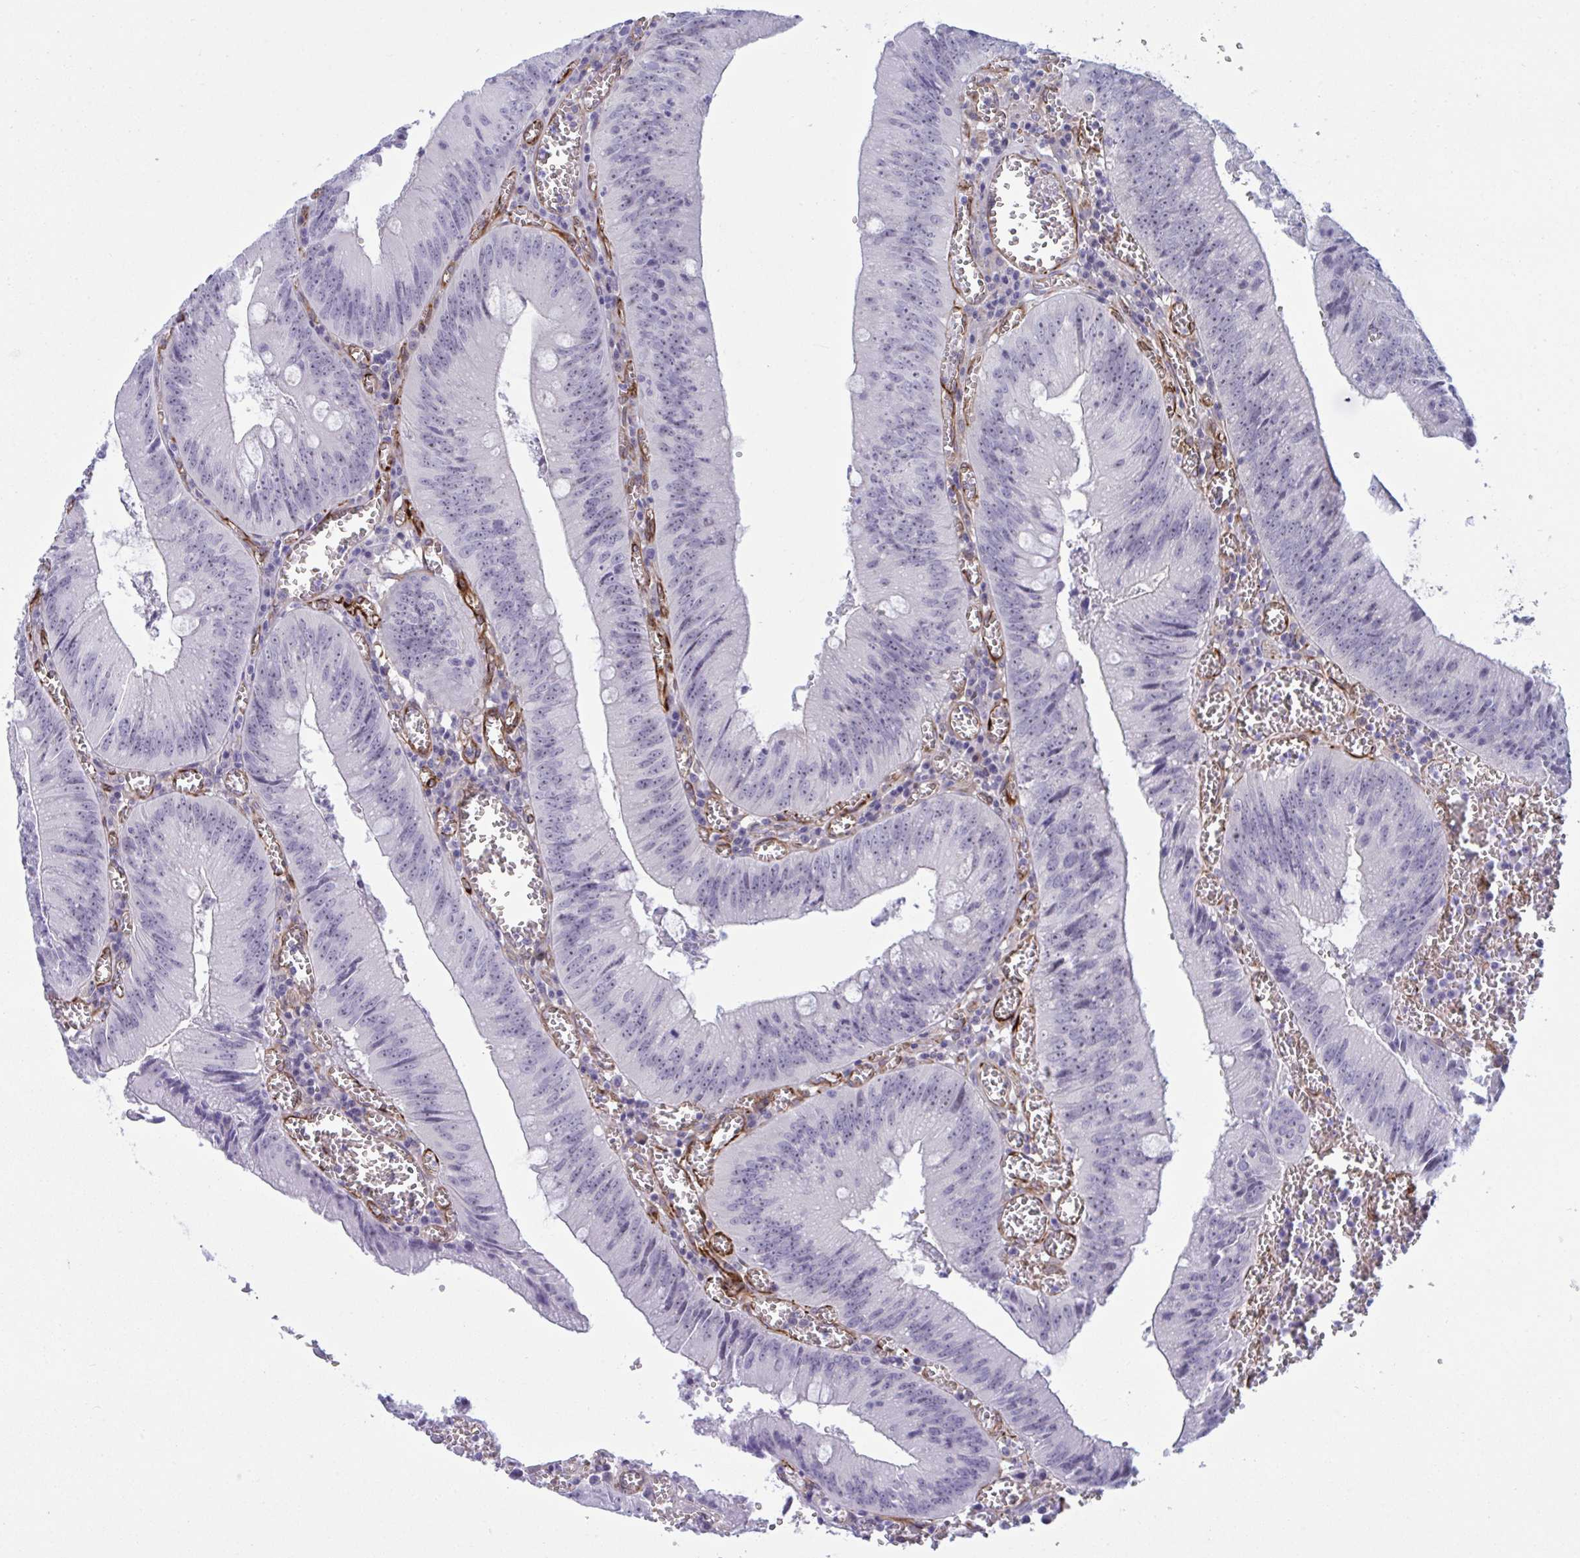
{"staining": {"intensity": "negative", "quantity": "none", "location": "none"}, "tissue": "colorectal cancer", "cell_type": "Tumor cells", "image_type": "cancer", "snomed": [{"axis": "morphology", "description": "Adenocarcinoma, NOS"}, {"axis": "topography", "description": "Rectum"}], "caption": "Colorectal adenocarcinoma stained for a protein using immunohistochemistry (IHC) exhibits no staining tumor cells.", "gene": "PRRT4", "patient": {"sex": "female", "age": 81}}